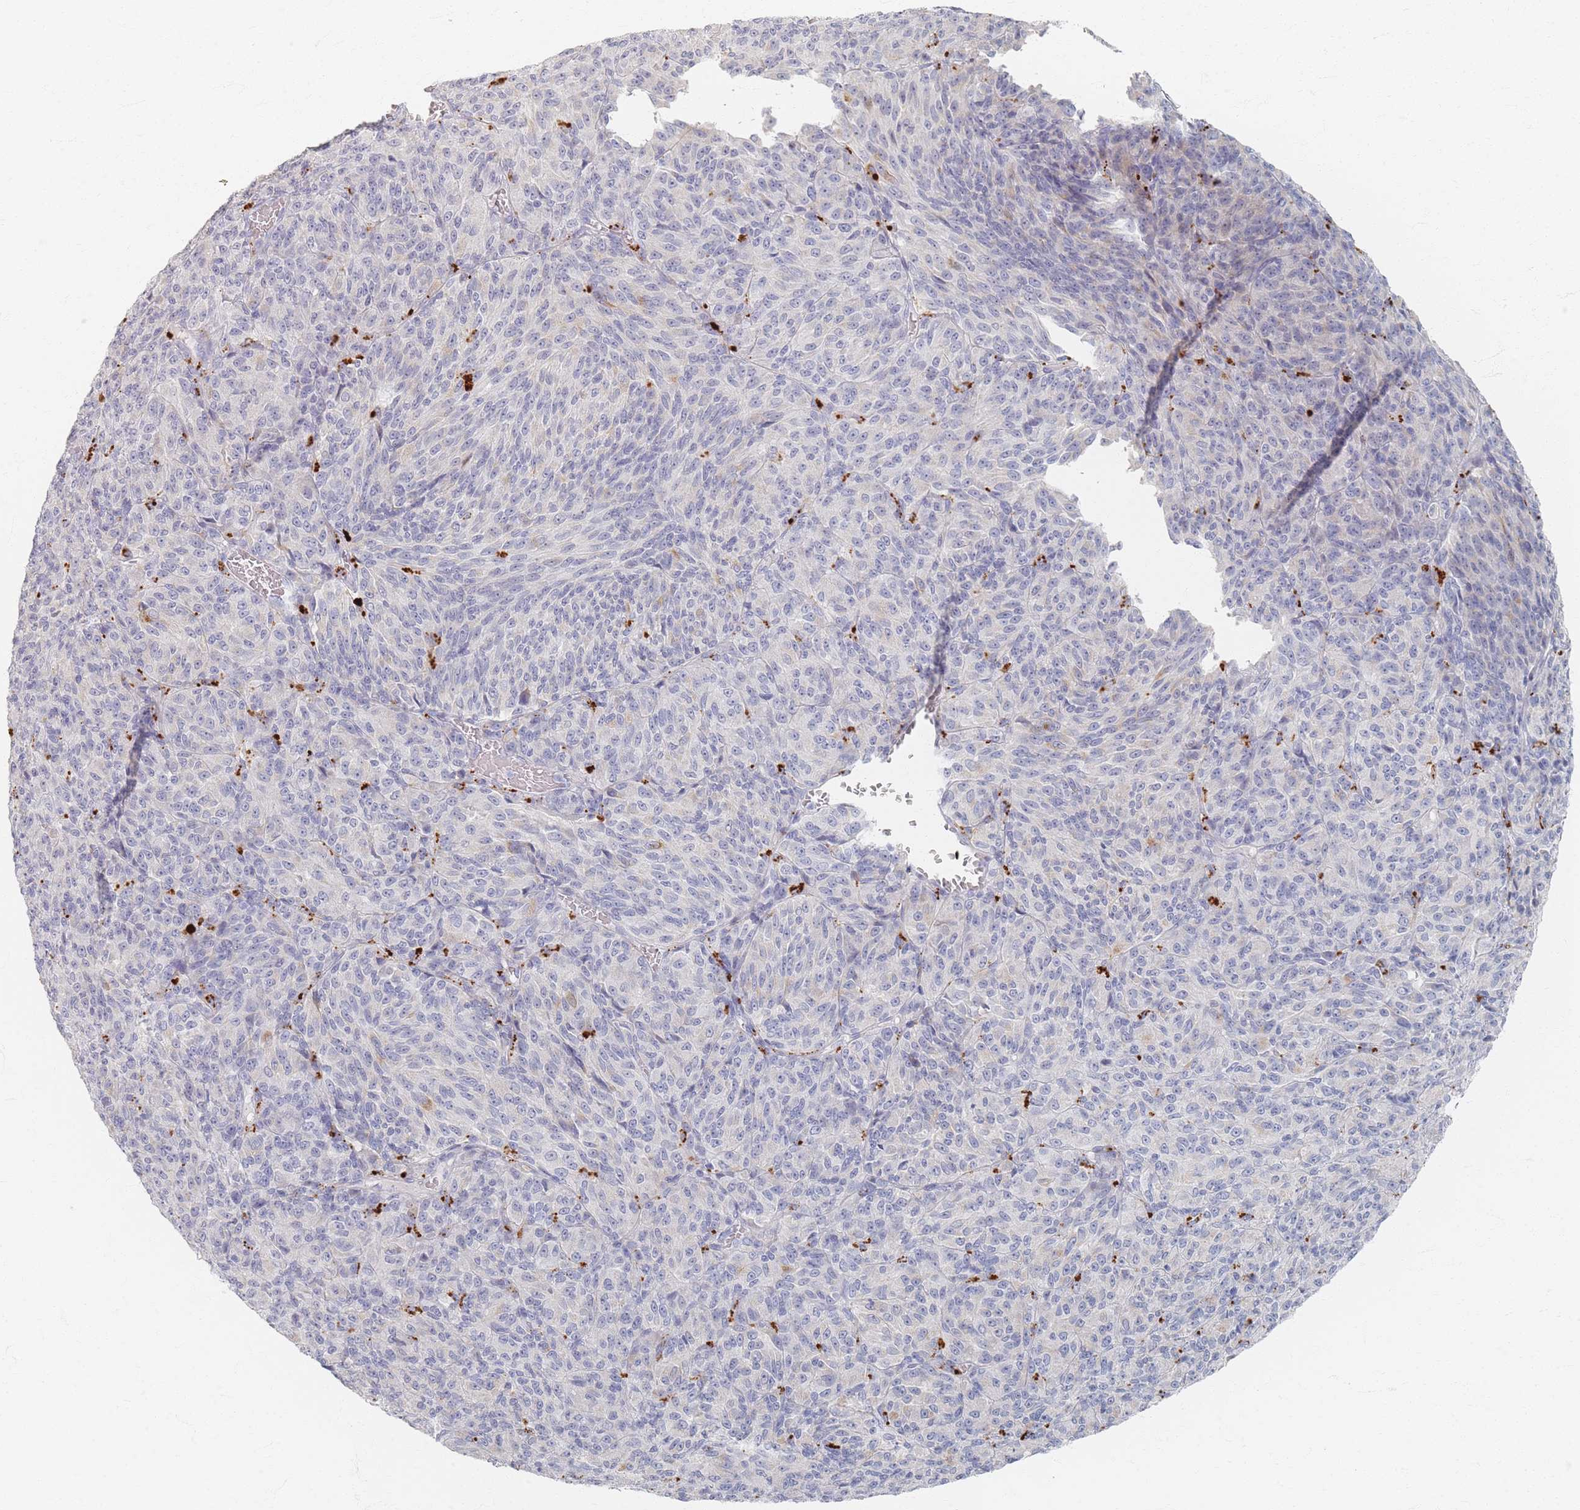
{"staining": {"intensity": "negative", "quantity": "none", "location": "none"}, "tissue": "melanoma", "cell_type": "Tumor cells", "image_type": "cancer", "snomed": [{"axis": "morphology", "description": "Malignant melanoma, Metastatic site"}, {"axis": "topography", "description": "Brain"}], "caption": "A histopathology image of malignant melanoma (metastatic site) stained for a protein exhibits no brown staining in tumor cells.", "gene": "SLC2A11", "patient": {"sex": "female", "age": 56}}